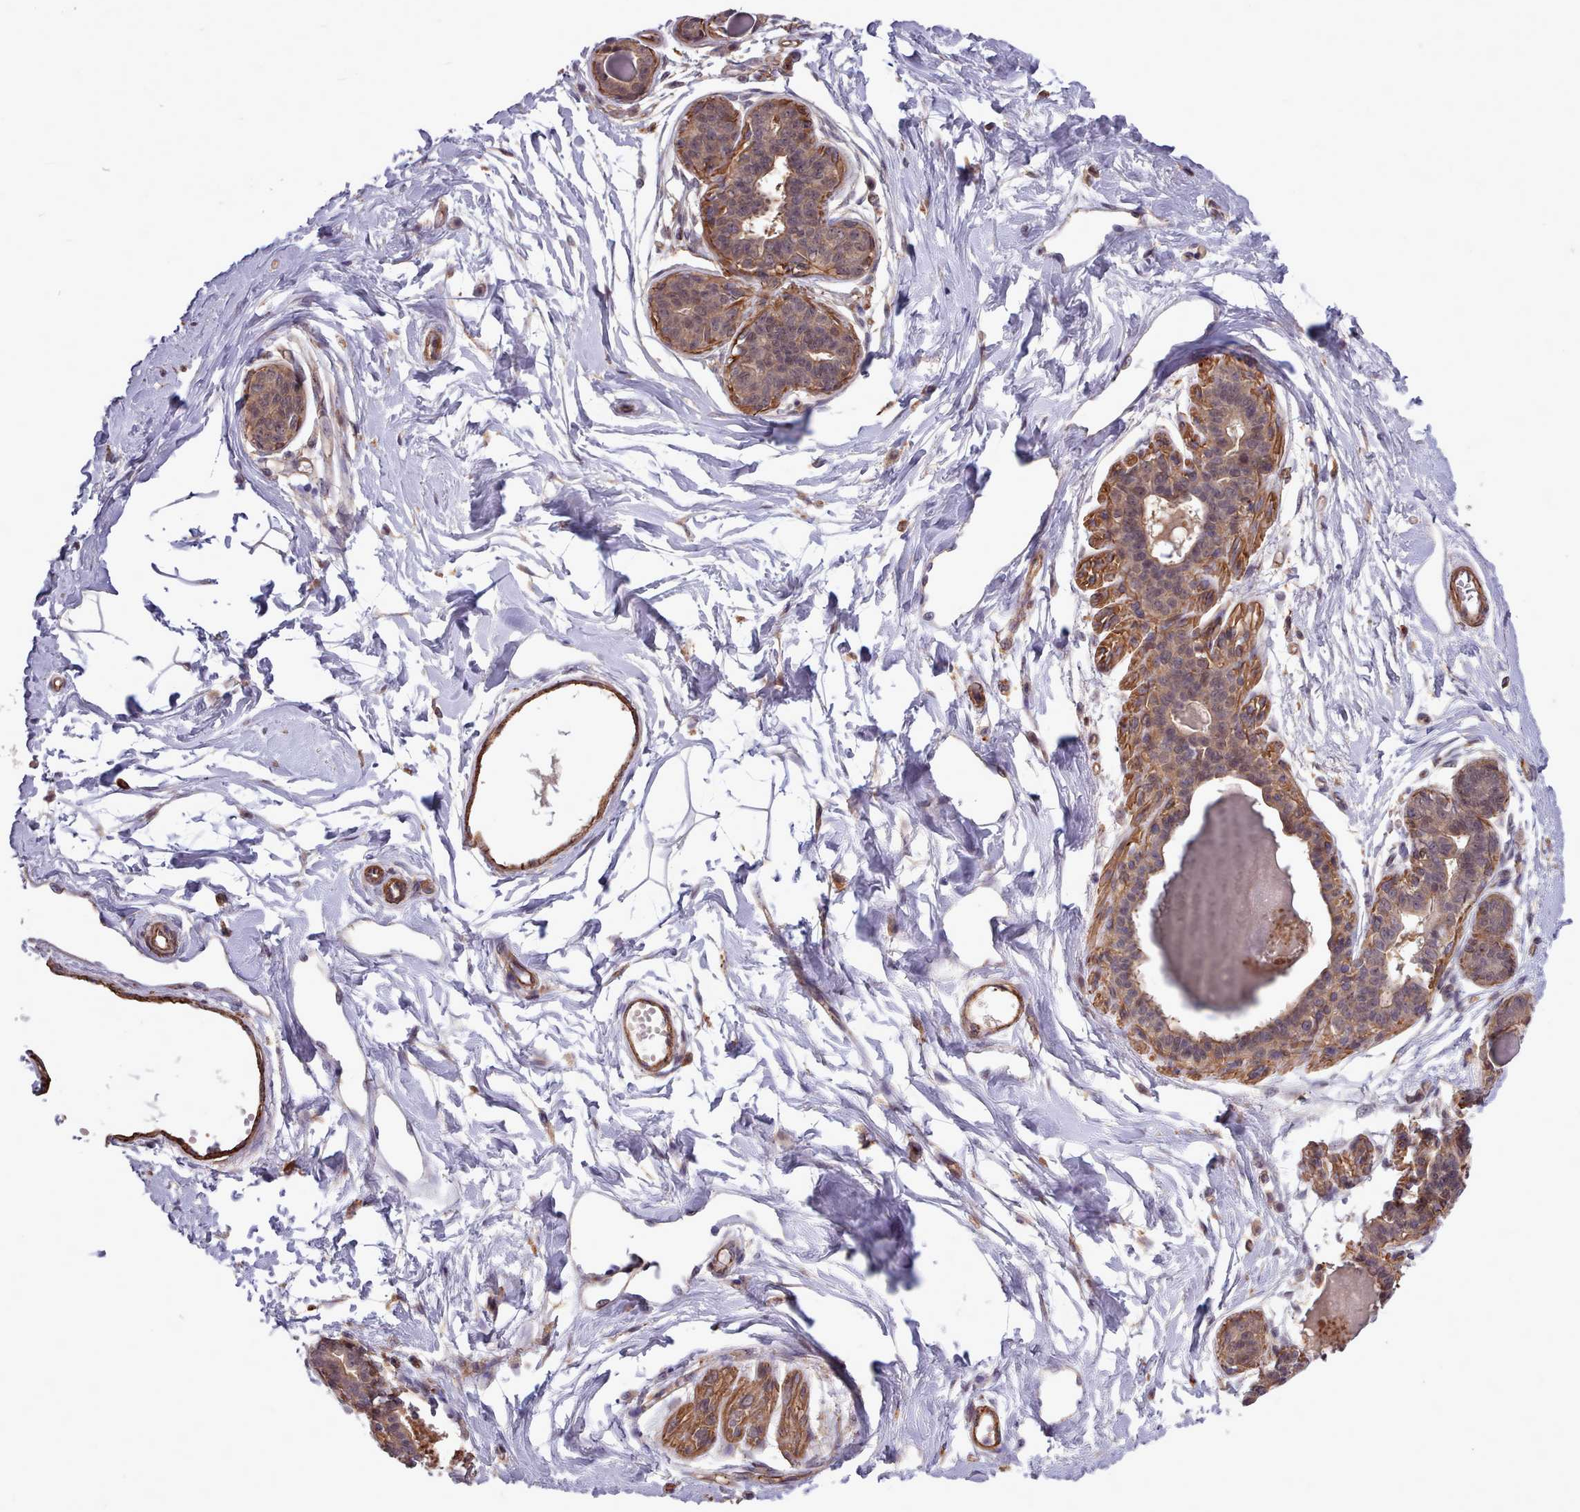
{"staining": {"intensity": "weak", "quantity": "<25%", "location": "cytoplasmic/membranous"}, "tissue": "breast", "cell_type": "Adipocytes", "image_type": "normal", "snomed": [{"axis": "morphology", "description": "Normal tissue, NOS"}, {"axis": "topography", "description": "Breast"}], "caption": "Immunohistochemical staining of unremarkable human breast demonstrates no significant staining in adipocytes.", "gene": "STUB1", "patient": {"sex": "female", "age": 45}}